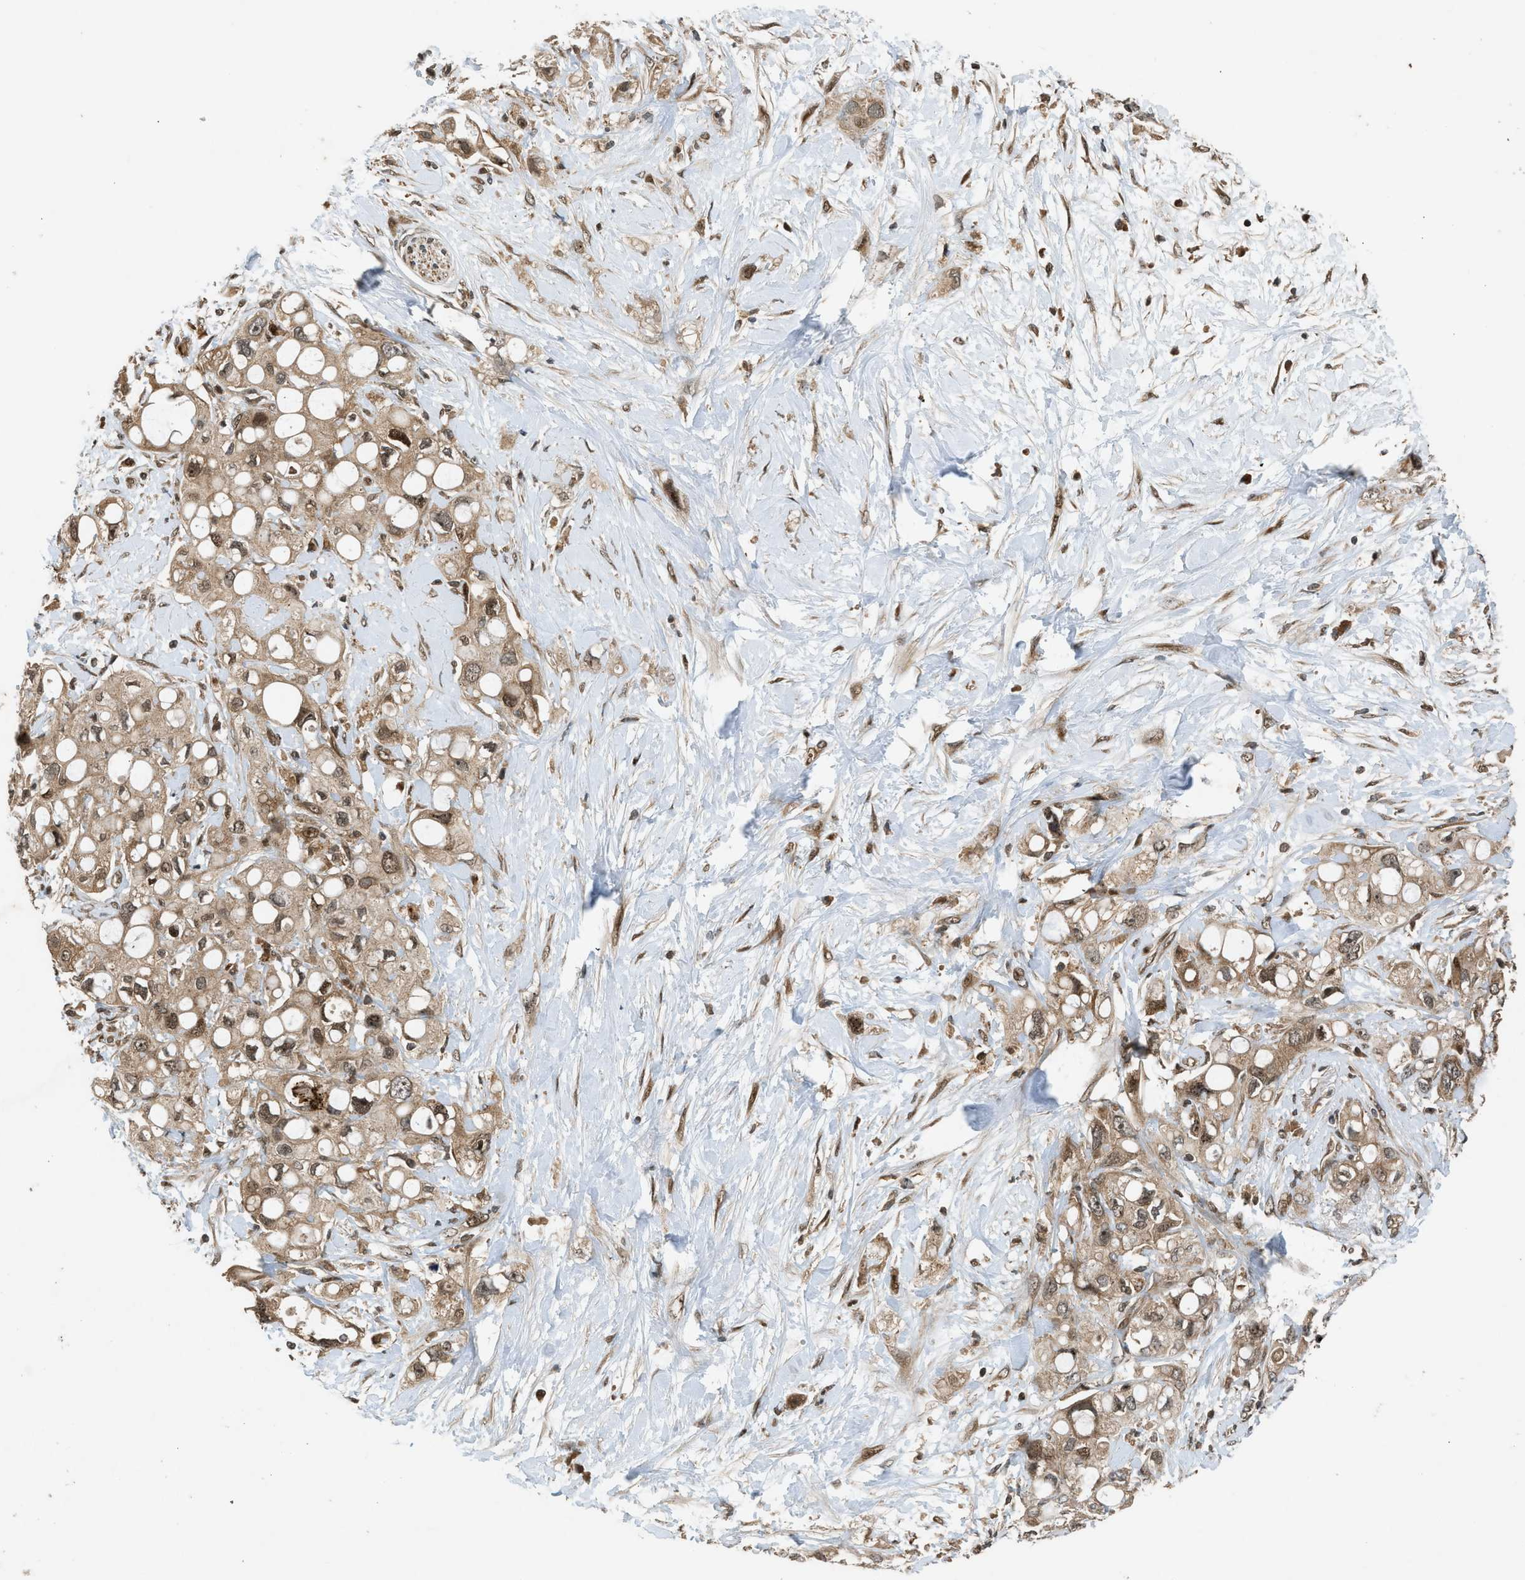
{"staining": {"intensity": "moderate", "quantity": ">75%", "location": "cytoplasmic/membranous,nuclear"}, "tissue": "pancreatic cancer", "cell_type": "Tumor cells", "image_type": "cancer", "snomed": [{"axis": "morphology", "description": "Adenocarcinoma, NOS"}, {"axis": "topography", "description": "Pancreas"}], "caption": "A high-resolution photomicrograph shows immunohistochemistry staining of adenocarcinoma (pancreatic), which exhibits moderate cytoplasmic/membranous and nuclear positivity in about >75% of tumor cells.", "gene": "TXNL1", "patient": {"sex": "female", "age": 56}}